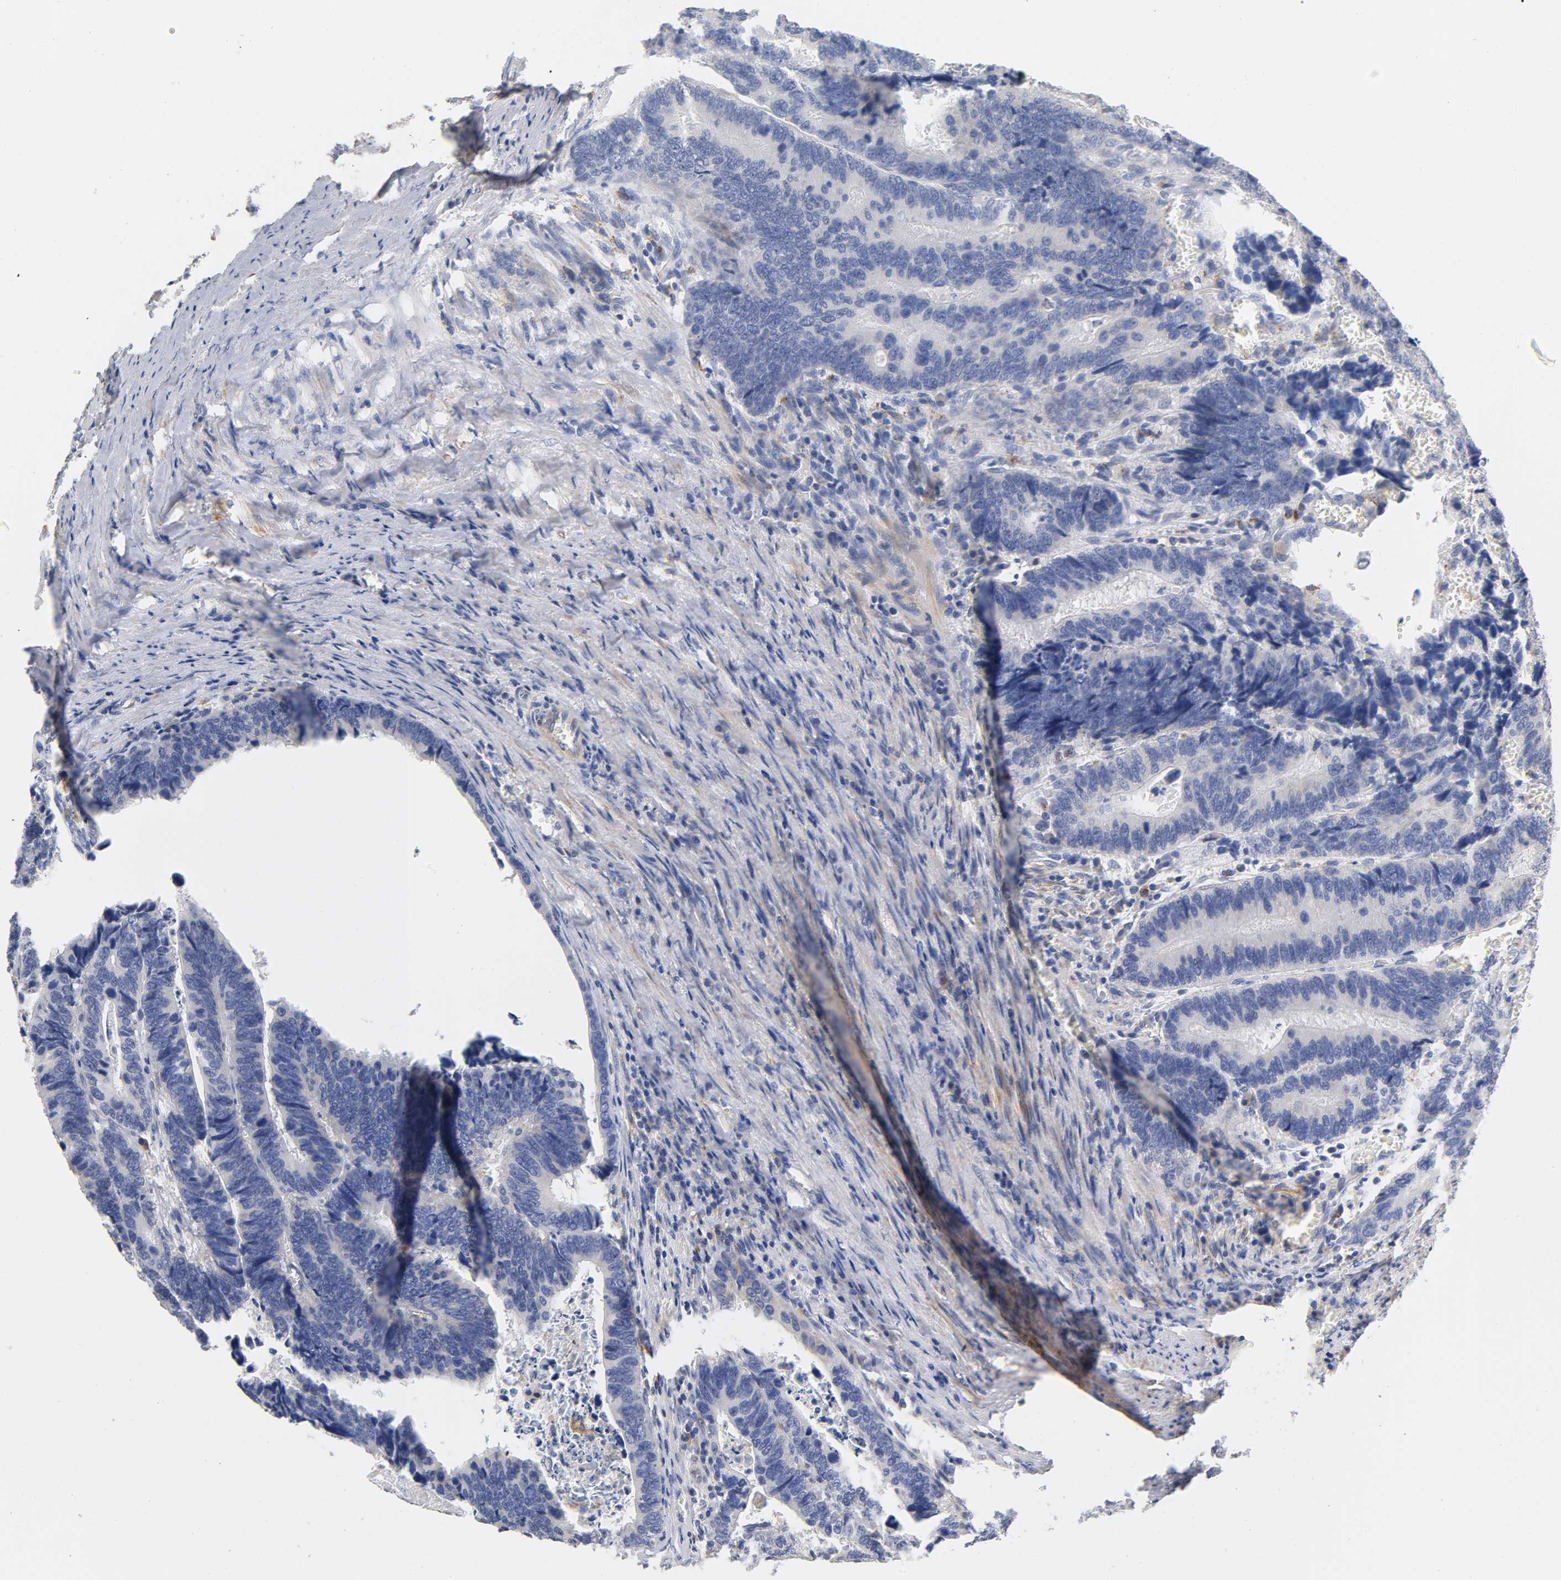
{"staining": {"intensity": "negative", "quantity": "none", "location": "none"}, "tissue": "colorectal cancer", "cell_type": "Tumor cells", "image_type": "cancer", "snomed": [{"axis": "morphology", "description": "Adenocarcinoma, NOS"}, {"axis": "topography", "description": "Colon"}], "caption": "There is no significant positivity in tumor cells of adenocarcinoma (colorectal). The staining was performed using DAB to visualize the protein expression in brown, while the nuclei were stained in blue with hematoxylin (Magnification: 20x).", "gene": "SEMA5A", "patient": {"sex": "male", "age": 72}}